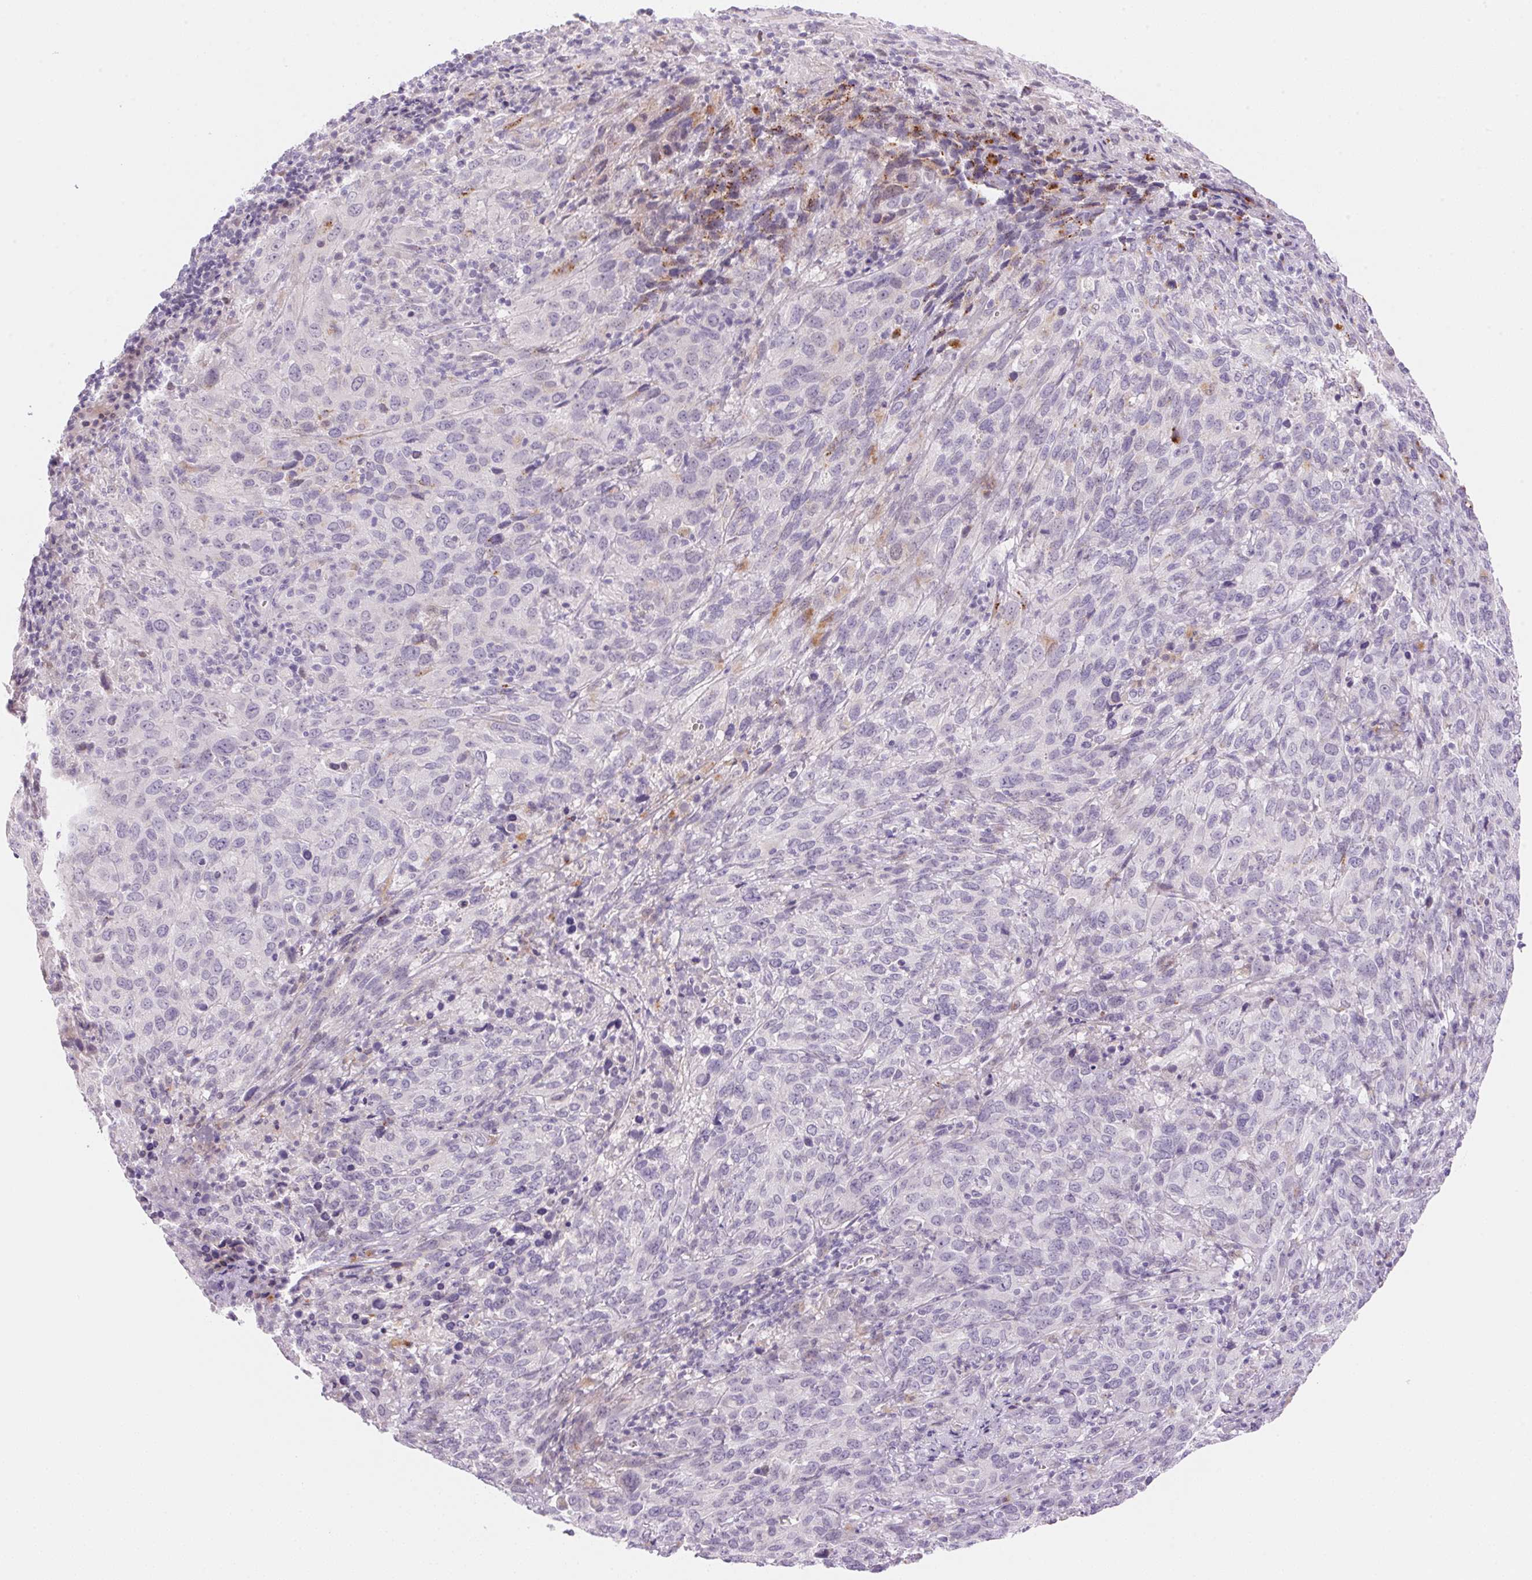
{"staining": {"intensity": "negative", "quantity": "none", "location": "none"}, "tissue": "cervical cancer", "cell_type": "Tumor cells", "image_type": "cancer", "snomed": [{"axis": "morphology", "description": "Squamous cell carcinoma, NOS"}, {"axis": "topography", "description": "Cervix"}], "caption": "Tumor cells are negative for brown protein staining in cervical squamous cell carcinoma.", "gene": "TEKT1", "patient": {"sex": "female", "age": 51}}